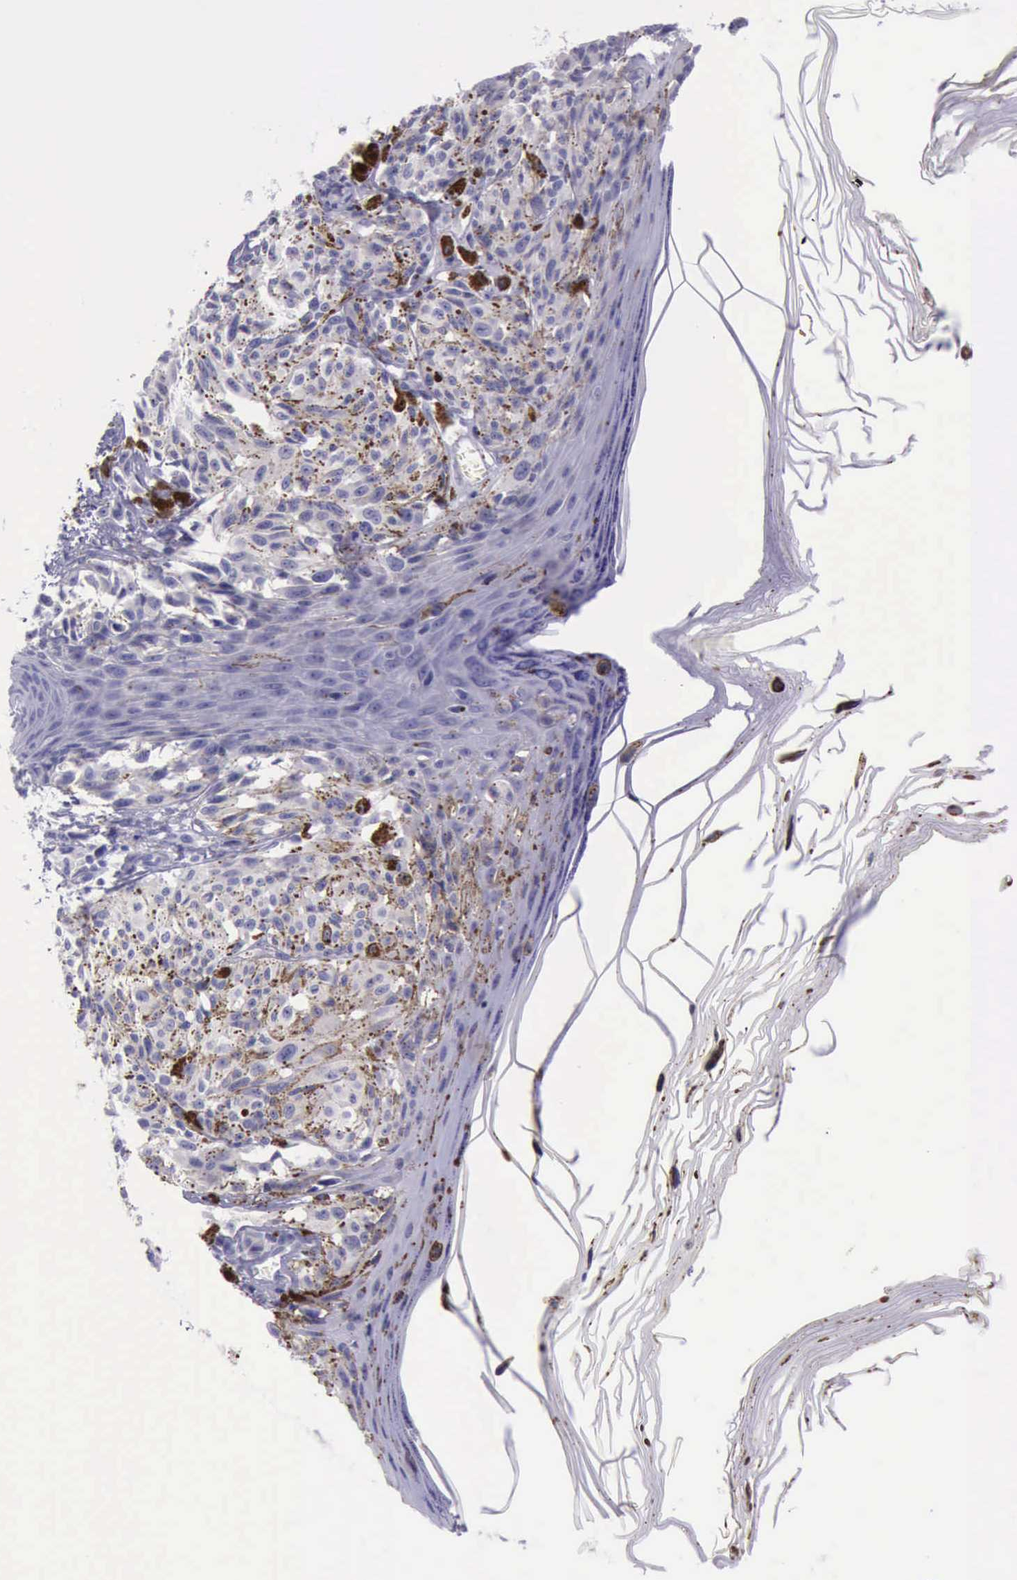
{"staining": {"intensity": "negative", "quantity": "none", "location": "none"}, "tissue": "melanoma", "cell_type": "Tumor cells", "image_type": "cancer", "snomed": [{"axis": "morphology", "description": "Malignant melanoma, NOS"}, {"axis": "topography", "description": "Skin"}], "caption": "Melanoma was stained to show a protein in brown. There is no significant staining in tumor cells.", "gene": "LRFN5", "patient": {"sex": "female", "age": 72}}